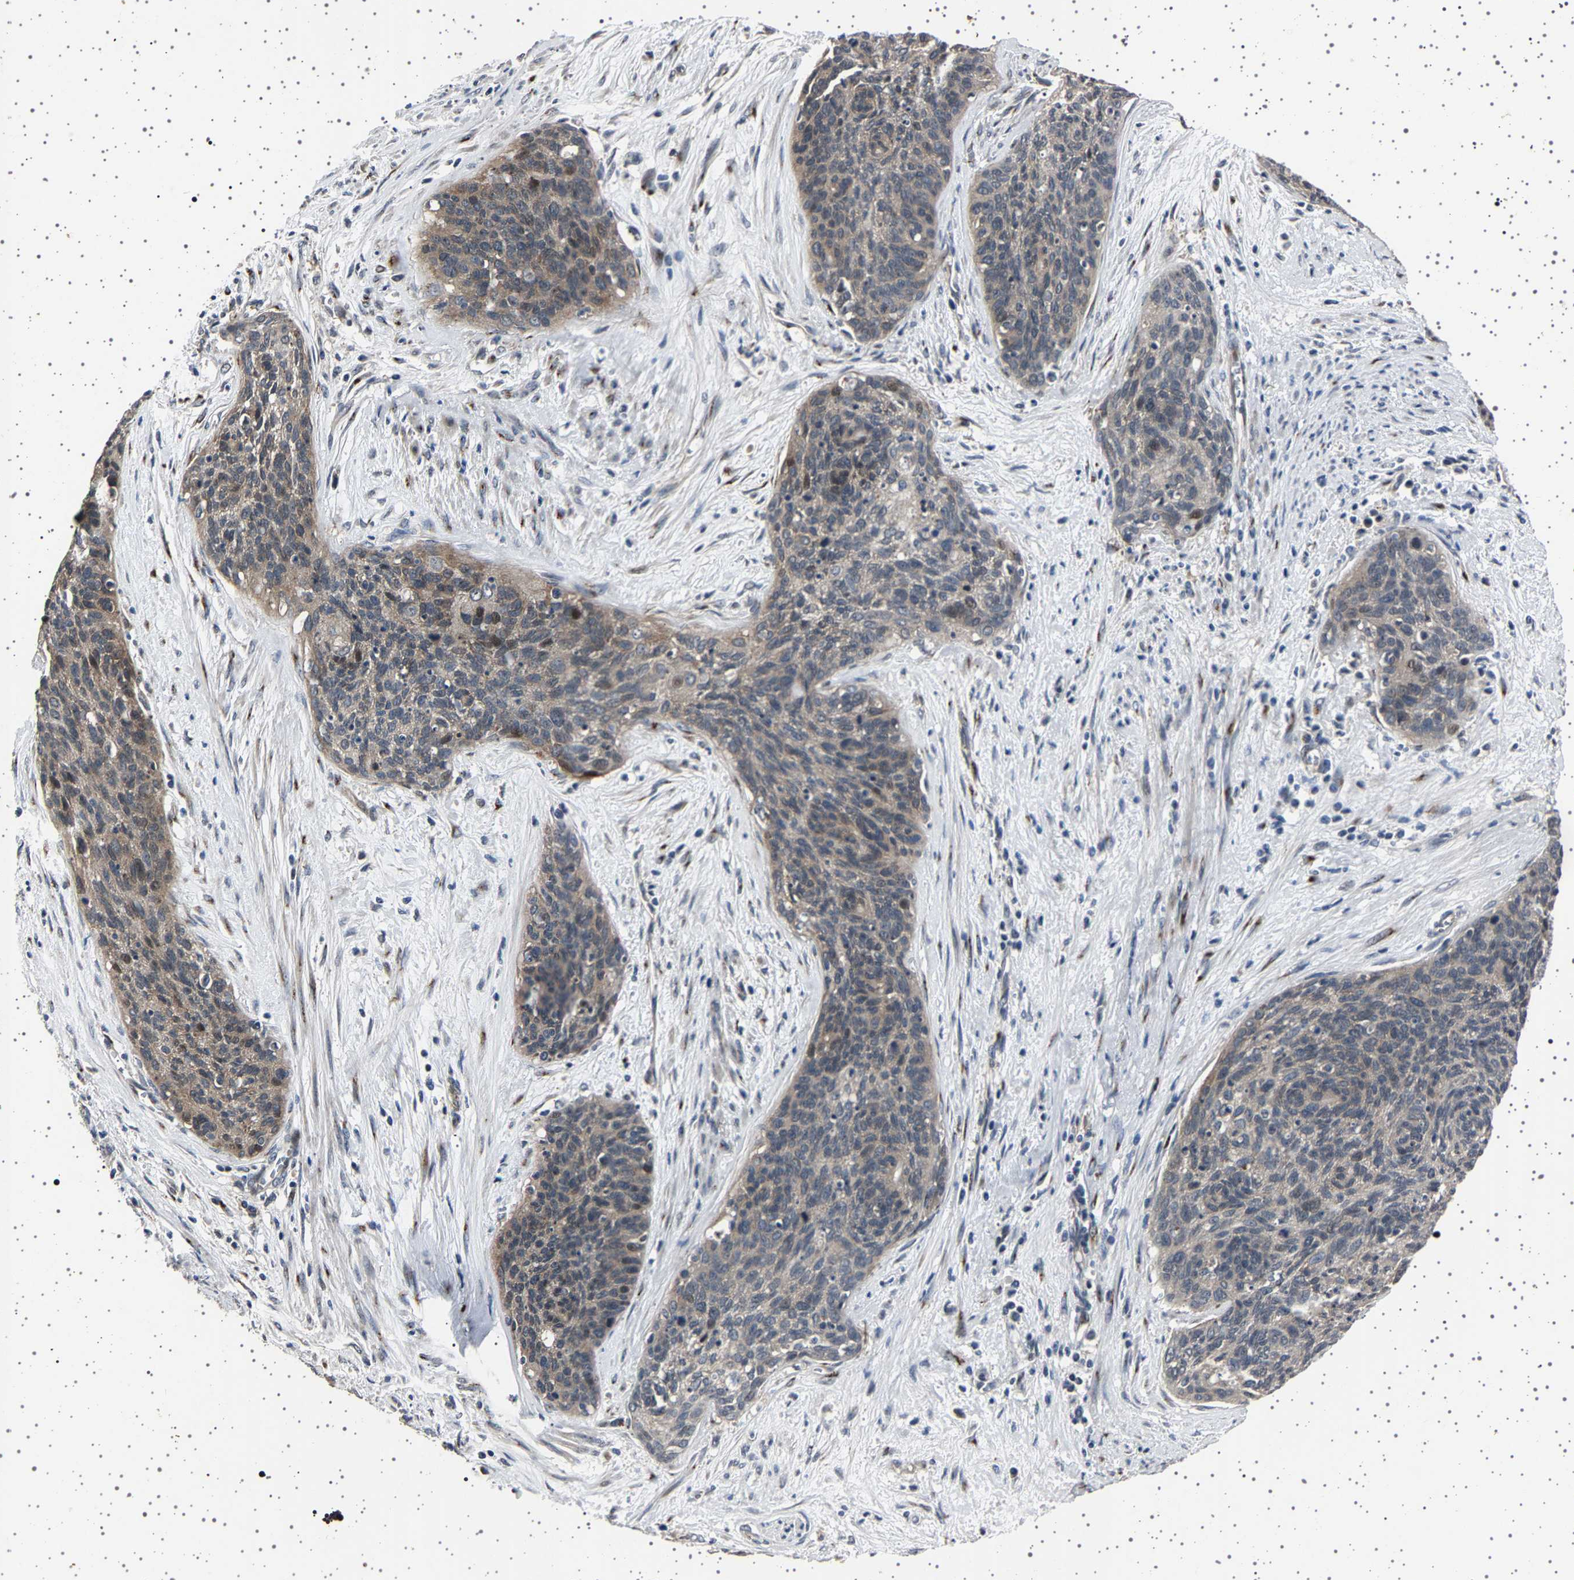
{"staining": {"intensity": "weak", "quantity": "<25%", "location": "cytoplasmic/membranous"}, "tissue": "cervical cancer", "cell_type": "Tumor cells", "image_type": "cancer", "snomed": [{"axis": "morphology", "description": "Squamous cell carcinoma, NOS"}, {"axis": "topography", "description": "Cervix"}], "caption": "Immunohistochemistry (IHC) image of neoplastic tissue: cervical squamous cell carcinoma stained with DAB reveals no significant protein staining in tumor cells. Nuclei are stained in blue.", "gene": "NCKAP1", "patient": {"sex": "female", "age": 55}}